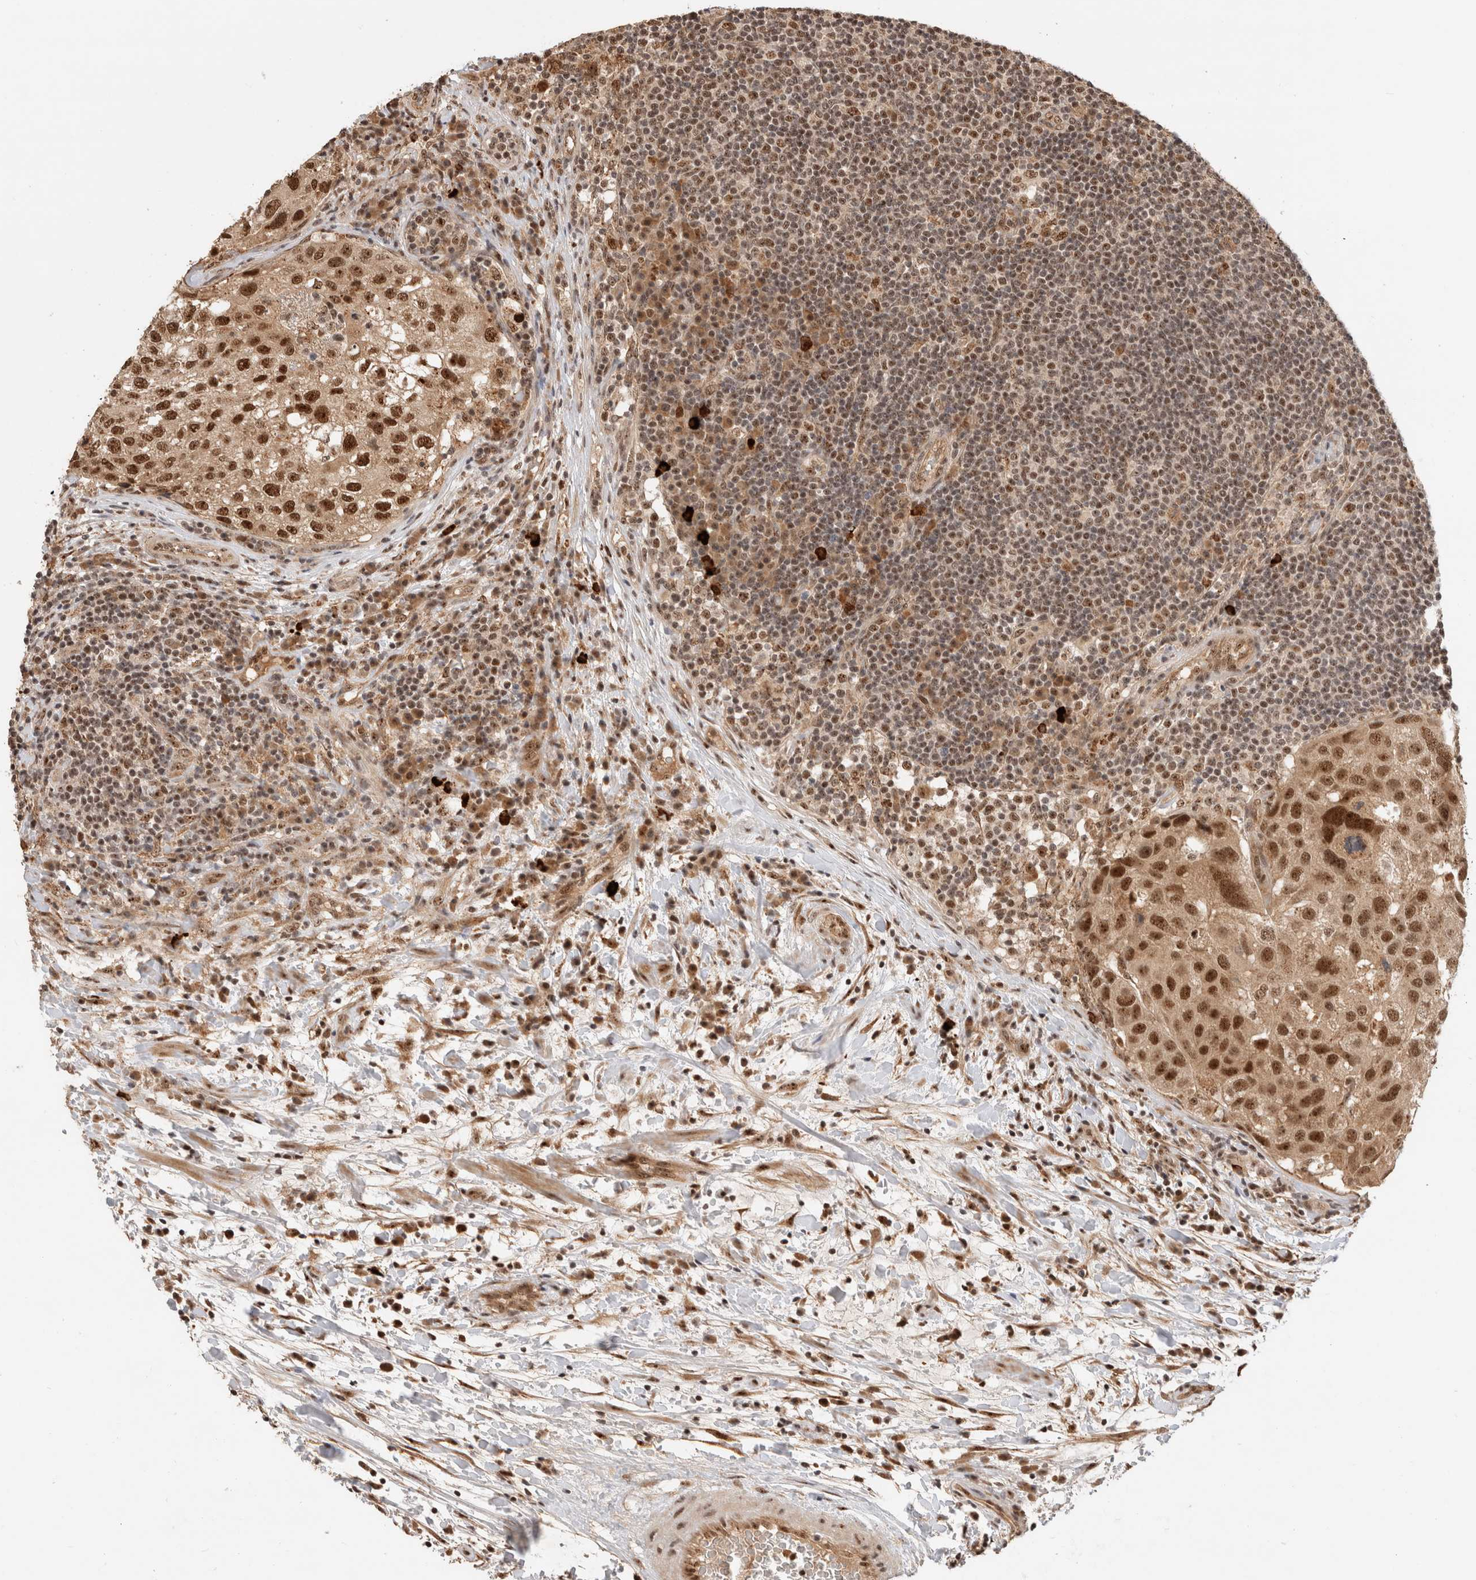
{"staining": {"intensity": "strong", "quantity": ">75%", "location": "cytoplasmic/membranous,nuclear"}, "tissue": "urothelial cancer", "cell_type": "Tumor cells", "image_type": "cancer", "snomed": [{"axis": "morphology", "description": "Urothelial carcinoma, High grade"}, {"axis": "topography", "description": "Lymph node"}, {"axis": "topography", "description": "Urinary bladder"}], "caption": "Urothelial cancer tissue demonstrates strong cytoplasmic/membranous and nuclear staining in about >75% of tumor cells, visualized by immunohistochemistry.", "gene": "MPHOSPH6", "patient": {"sex": "male", "age": 51}}